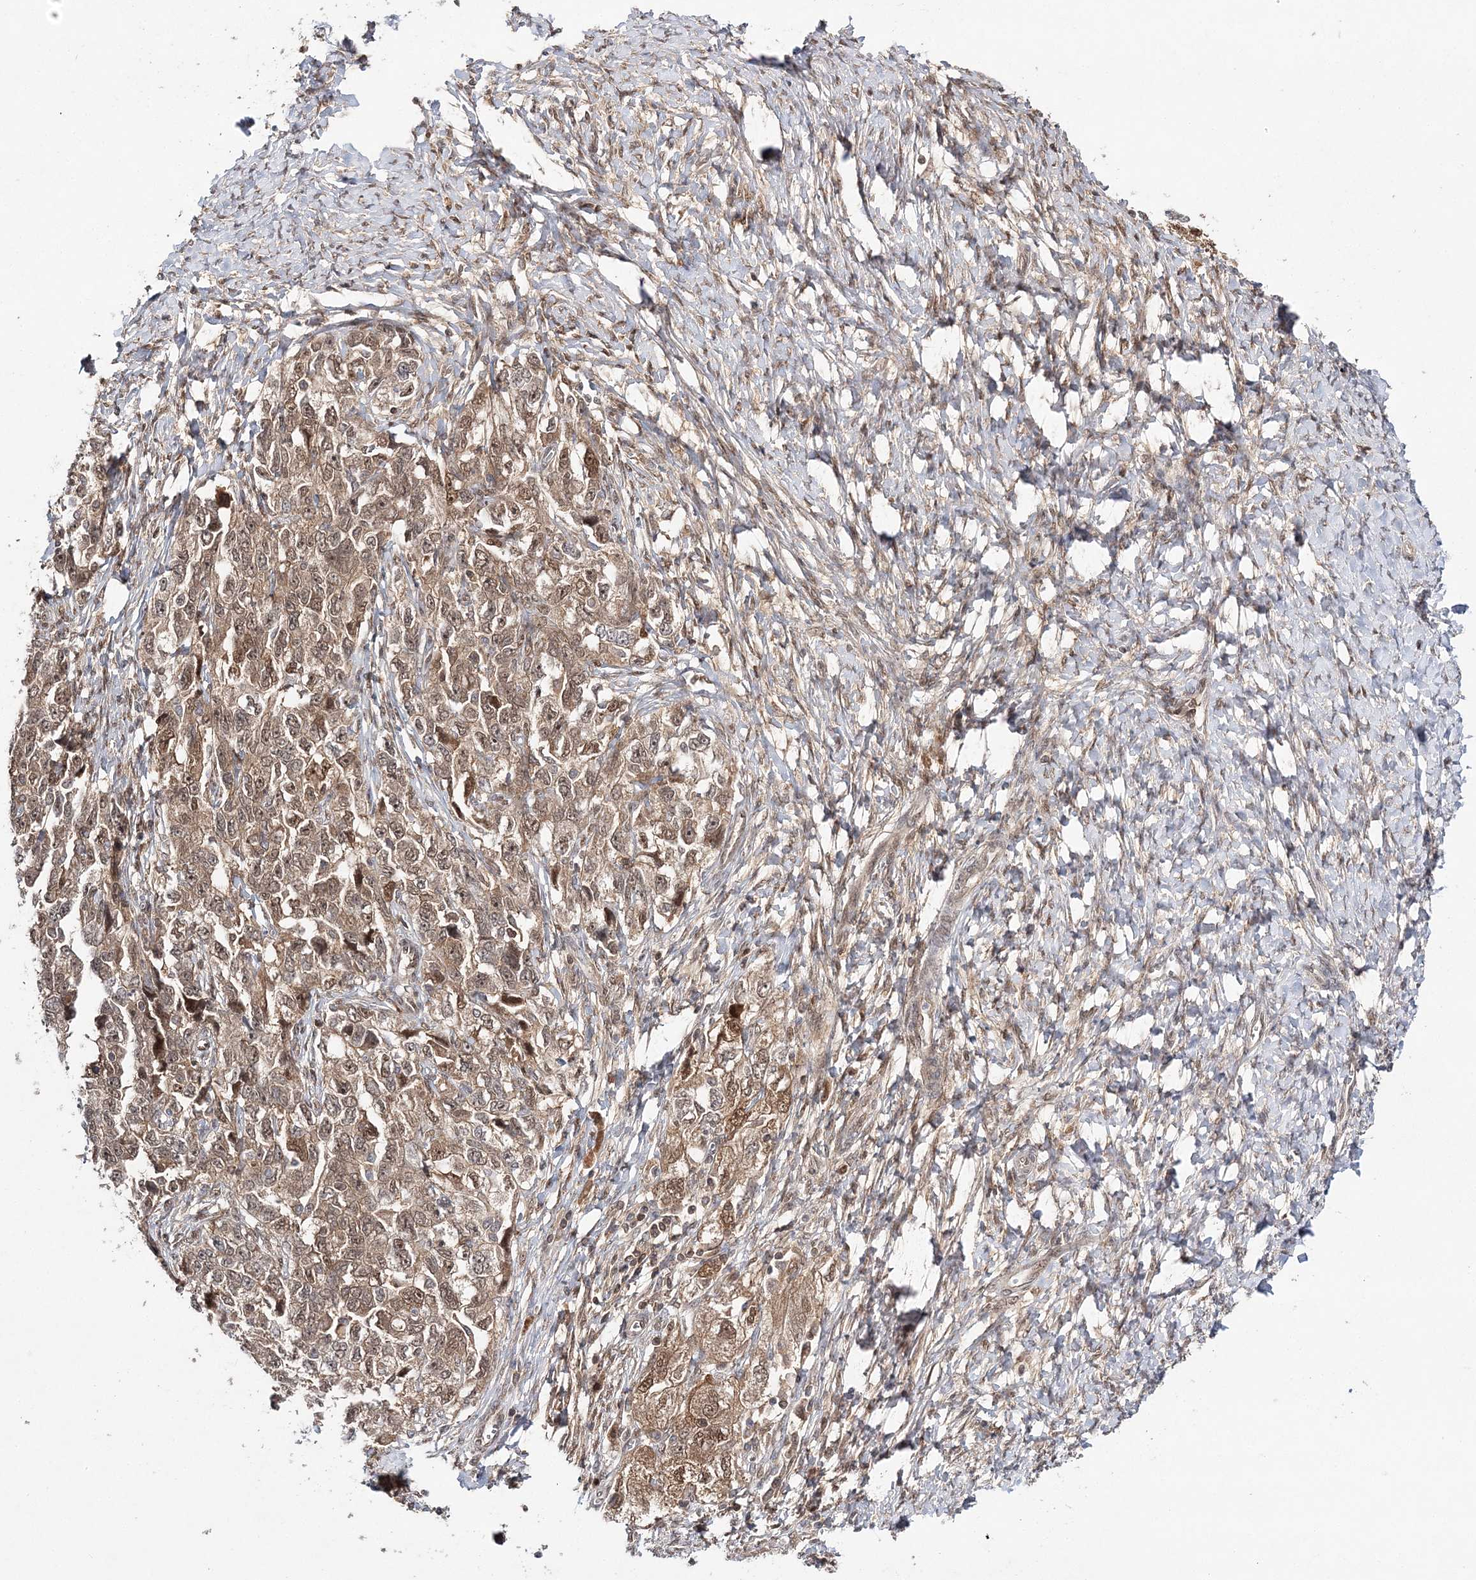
{"staining": {"intensity": "moderate", "quantity": ">75%", "location": "cytoplasmic/membranous,nuclear"}, "tissue": "ovarian cancer", "cell_type": "Tumor cells", "image_type": "cancer", "snomed": [{"axis": "morphology", "description": "Carcinoma, NOS"}, {"axis": "morphology", "description": "Cystadenocarcinoma, serous, NOS"}, {"axis": "topography", "description": "Ovary"}], "caption": "A brown stain shows moderate cytoplasmic/membranous and nuclear positivity of a protein in carcinoma (ovarian) tumor cells. The protein of interest is shown in brown color, while the nuclei are stained blue.", "gene": "NIF3L1", "patient": {"sex": "female", "age": 69}}